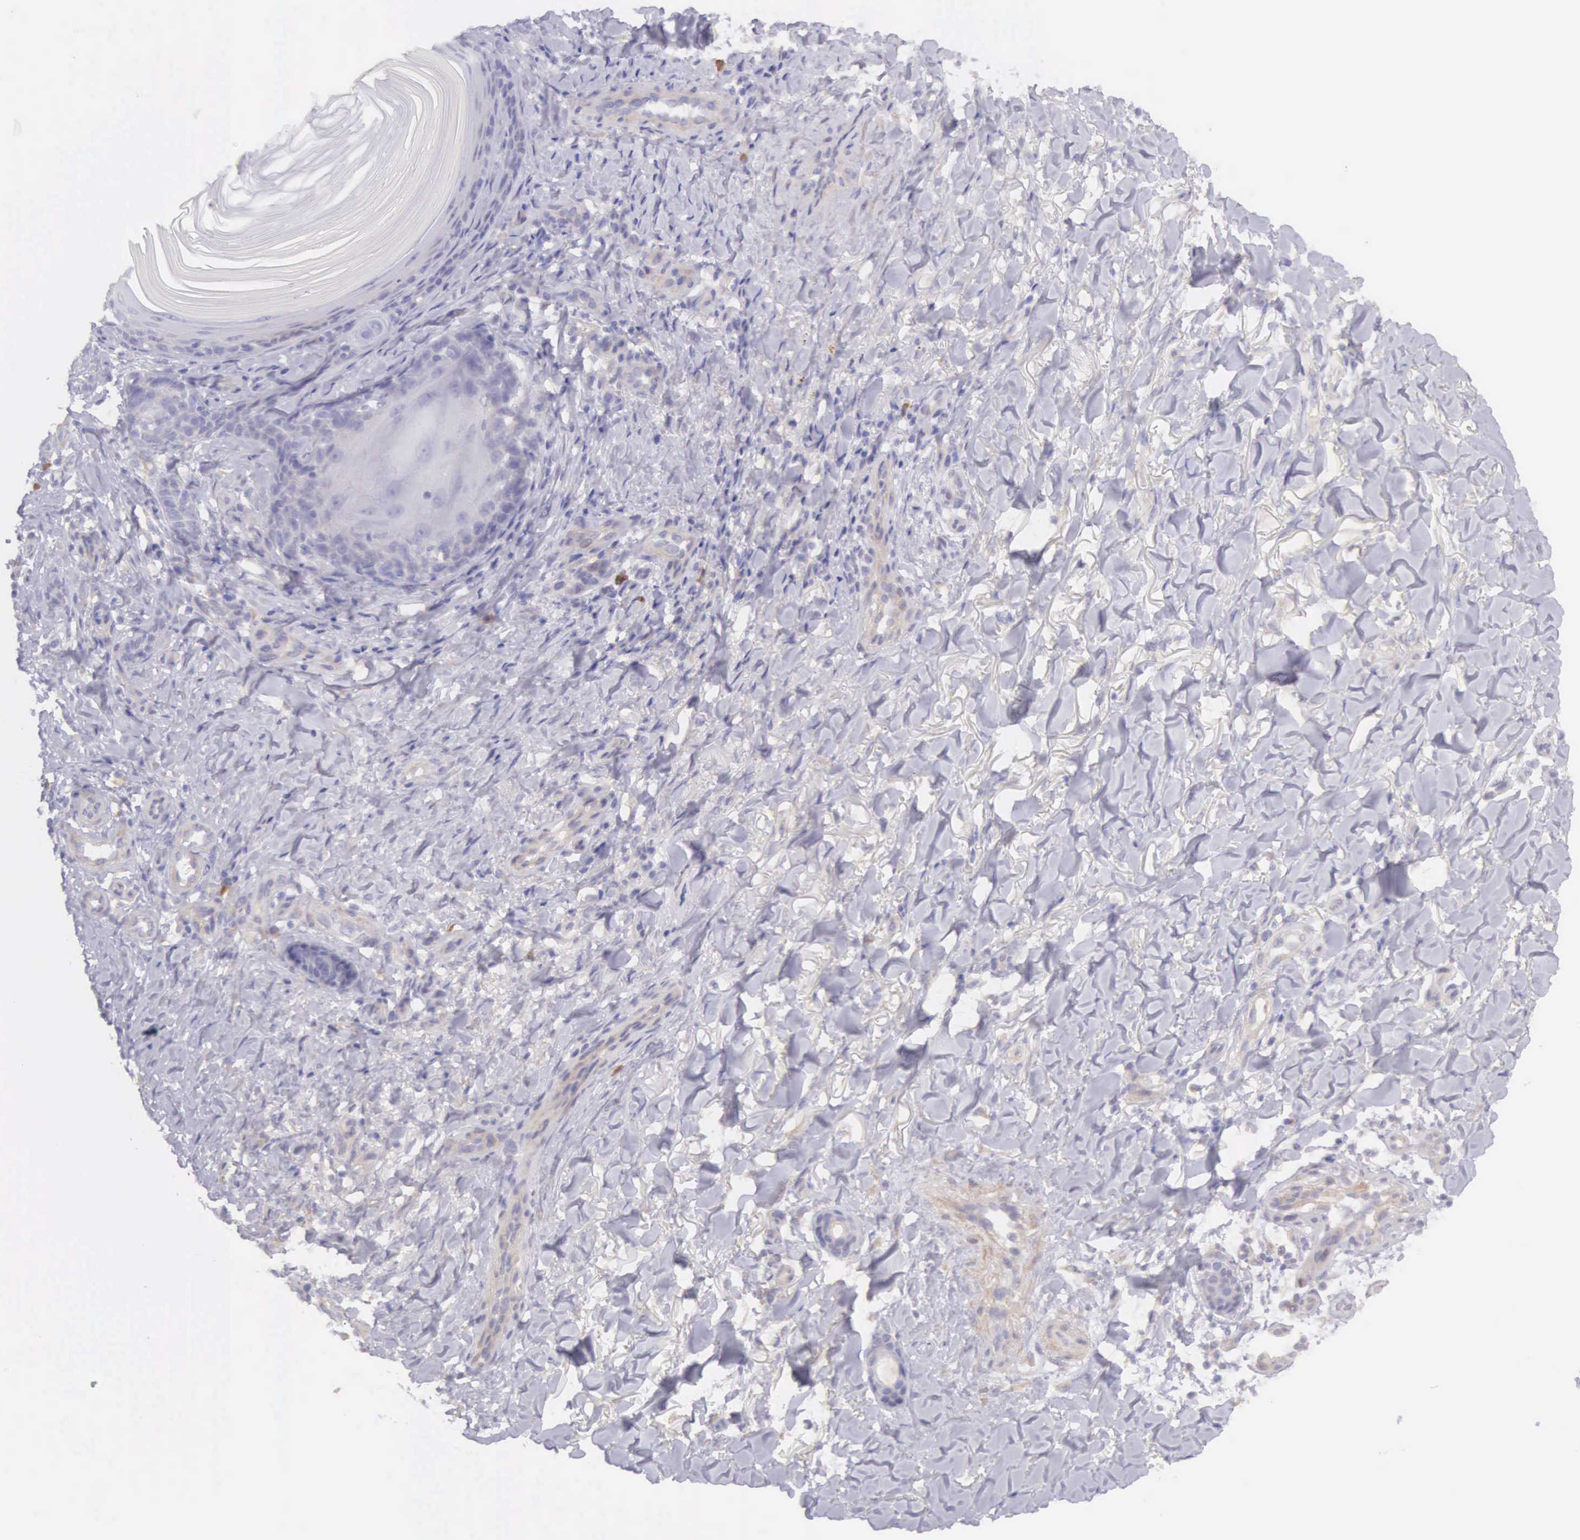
{"staining": {"intensity": "negative", "quantity": "none", "location": "none"}, "tissue": "skin cancer", "cell_type": "Tumor cells", "image_type": "cancer", "snomed": [{"axis": "morphology", "description": "Normal tissue, NOS"}, {"axis": "morphology", "description": "Basal cell carcinoma"}, {"axis": "topography", "description": "Skin"}], "caption": "Tumor cells are negative for protein expression in human skin cancer. (DAB (3,3'-diaminobenzidine) IHC with hematoxylin counter stain).", "gene": "ARFGAP3", "patient": {"sex": "male", "age": 81}}